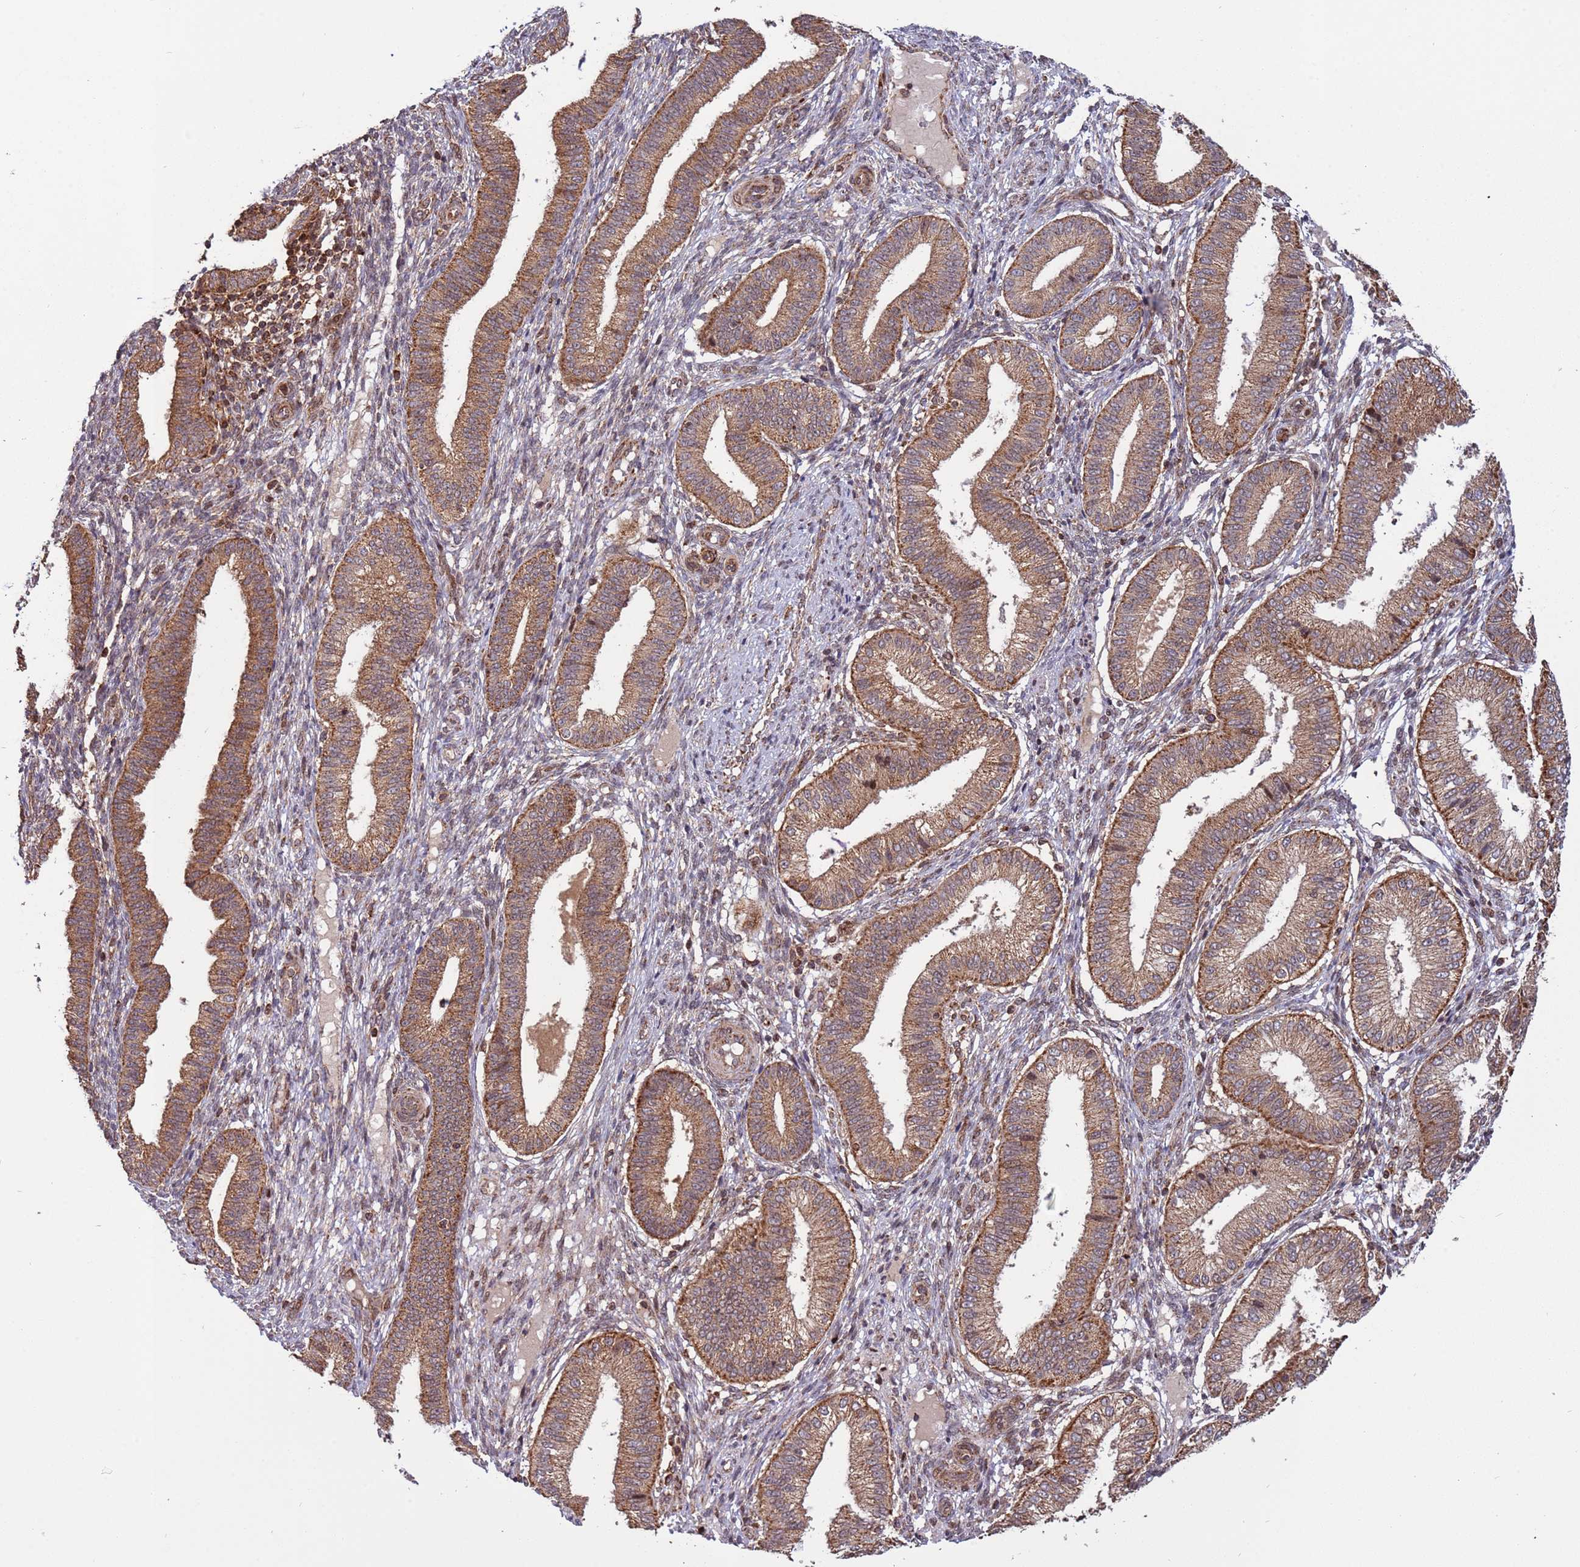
{"staining": {"intensity": "moderate", "quantity": "25%-75%", "location": "cytoplasmic/membranous,nuclear"}, "tissue": "endometrium", "cell_type": "Cells in endometrial stroma", "image_type": "normal", "snomed": [{"axis": "morphology", "description": "Normal tissue, NOS"}, {"axis": "topography", "description": "Endometrium"}], "caption": "This is an image of immunohistochemistry (IHC) staining of unremarkable endometrium, which shows moderate expression in the cytoplasmic/membranous,nuclear of cells in endometrial stroma.", "gene": "RCOR2", "patient": {"sex": "female", "age": 39}}